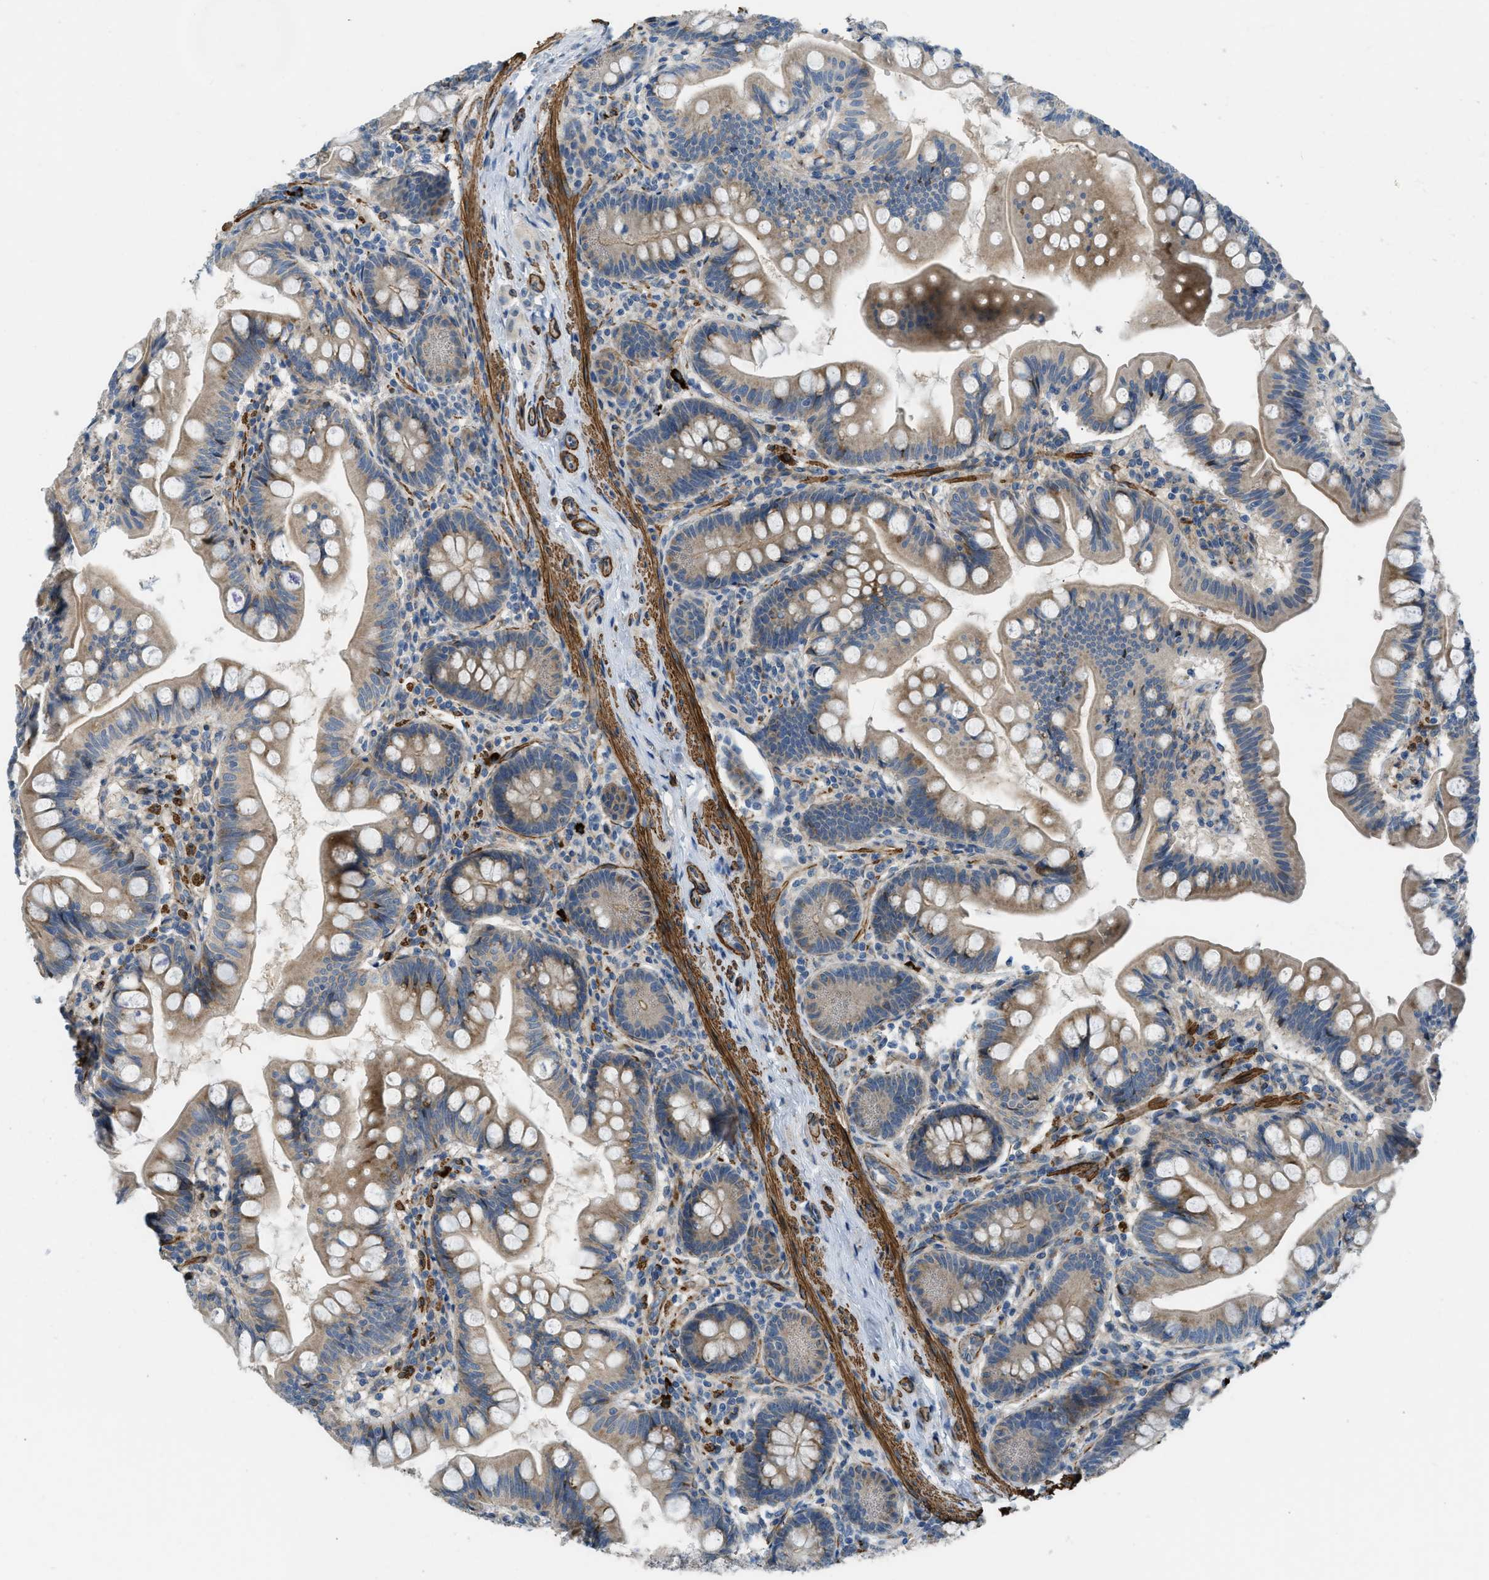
{"staining": {"intensity": "moderate", "quantity": ">75%", "location": "cytoplasmic/membranous"}, "tissue": "small intestine", "cell_type": "Glandular cells", "image_type": "normal", "snomed": [{"axis": "morphology", "description": "Normal tissue, NOS"}, {"axis": "topography", "description": "Small intestine"}], "caption": "Unremarkable small intestine demonstrates moderate cytoplasmic/membranous positivity in about >75% of glandular cells The staining was performed using DAB (3,3'-diaminobenzidine), with brown indicating positive protein expression. Nuclei are stained blue with hematoxylin..", "gene": "BMPR1A", "patient": {"sex": "male", "age": 7}}